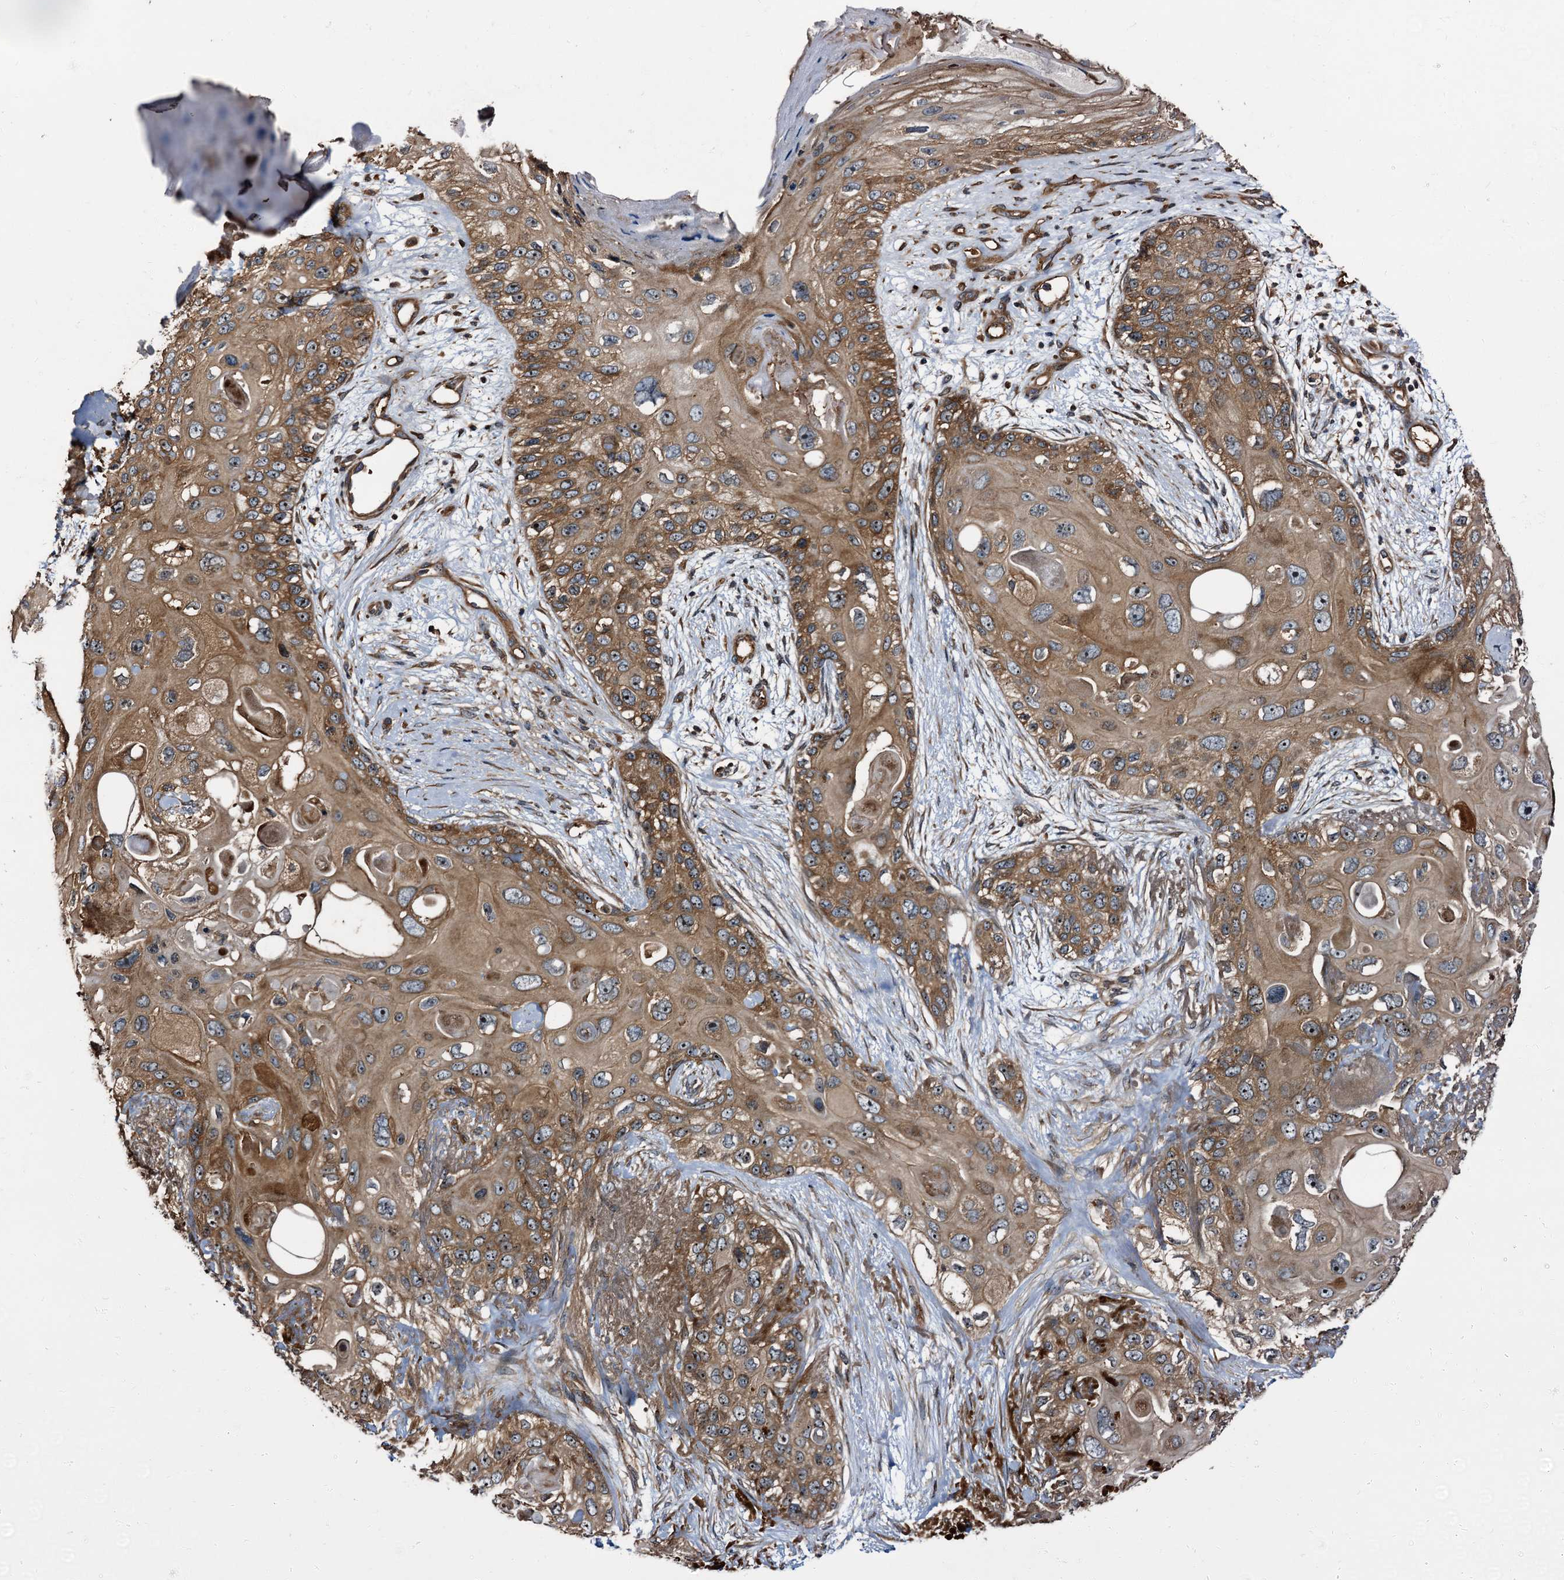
{"staining": {"intensity": "moderate", "quantity": ">75%", "location": "cytoplasmic/membranous"}, "tissue": "skin cancer", "cell_type": "Tumor cells", "image_type": "cancer", "snomed": [{"axis": "morphology", "description": "Normal tissue, NOS"}, {"axis": "morphology", "description": "Squamous cell carcinoma, NOS"}, {"axis": "topography", "description": "Skin"}], "caption": "Protein expression analysis of skin cancer (squamous cell carcinoma) reveals moderate cytoplasmic/membranous expression in approximately >75% of tumor cells.", "gene": "PEX5", "patient": {"sex": "male", "age": 72}}